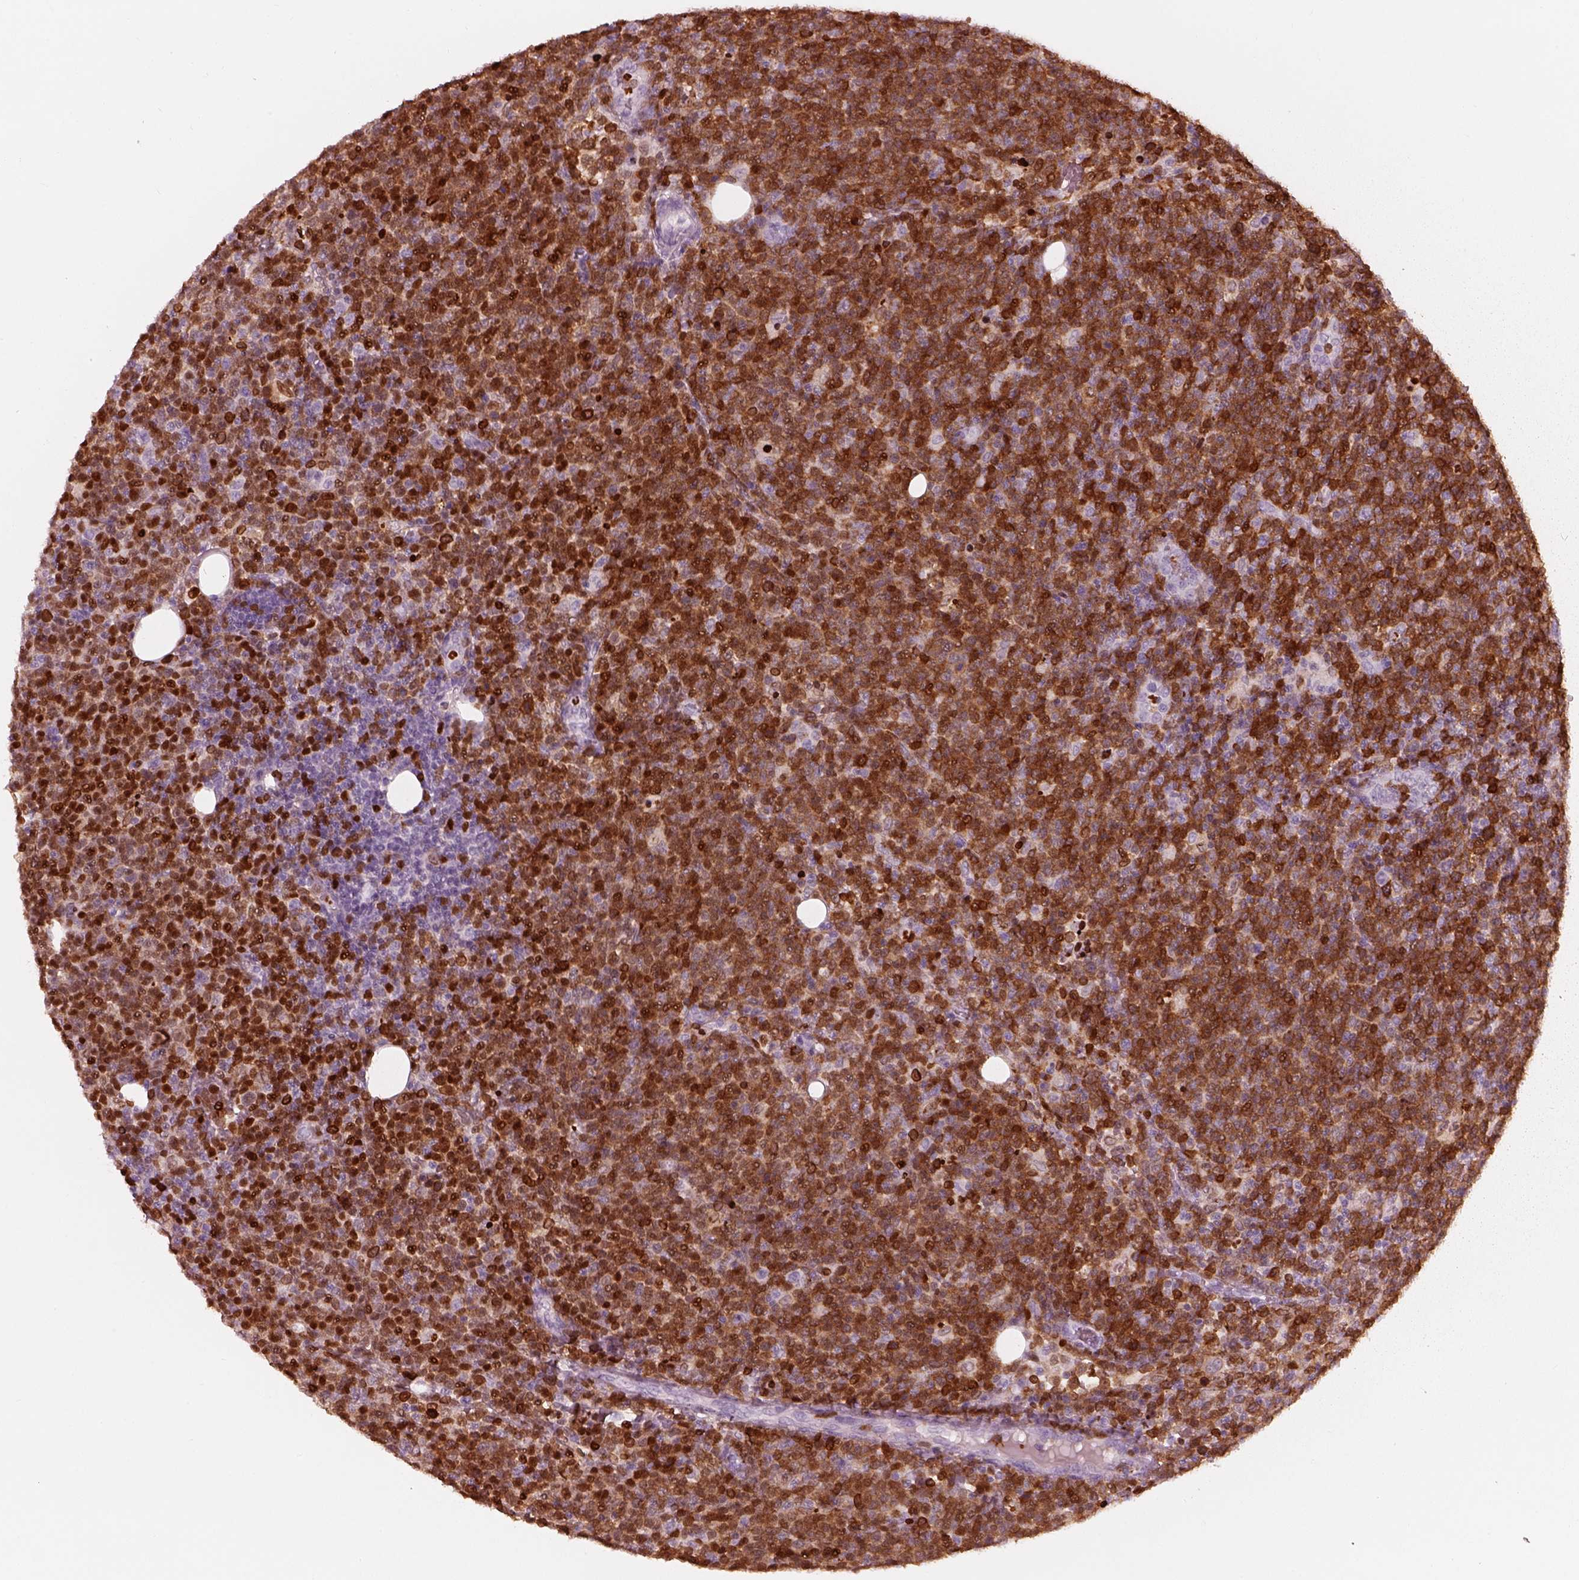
{"staining": {"intensity": "moderate", "quantity": ">75%", "location": "cytoplasmic/membranous,nuclear"}, "tissue": "lymphoma", "cell_type": "Tumor cells", "image_type": "cancer", "snomed": [{"axis": "morphology", "description": "Malignant lymphoma, non-Hodgkin's type, High grade"}, {"axis": "topography", "description": "Lymph node"}], "caption": "A brown stain shows moderate cytoplasmic/membranous and nuclear staining of a protein in high-grade malignant lymphoma, non-Hodgkin's type tumor cells.", "gene": "ALOX5", "patient": {"sex": "male", "age": 61}}